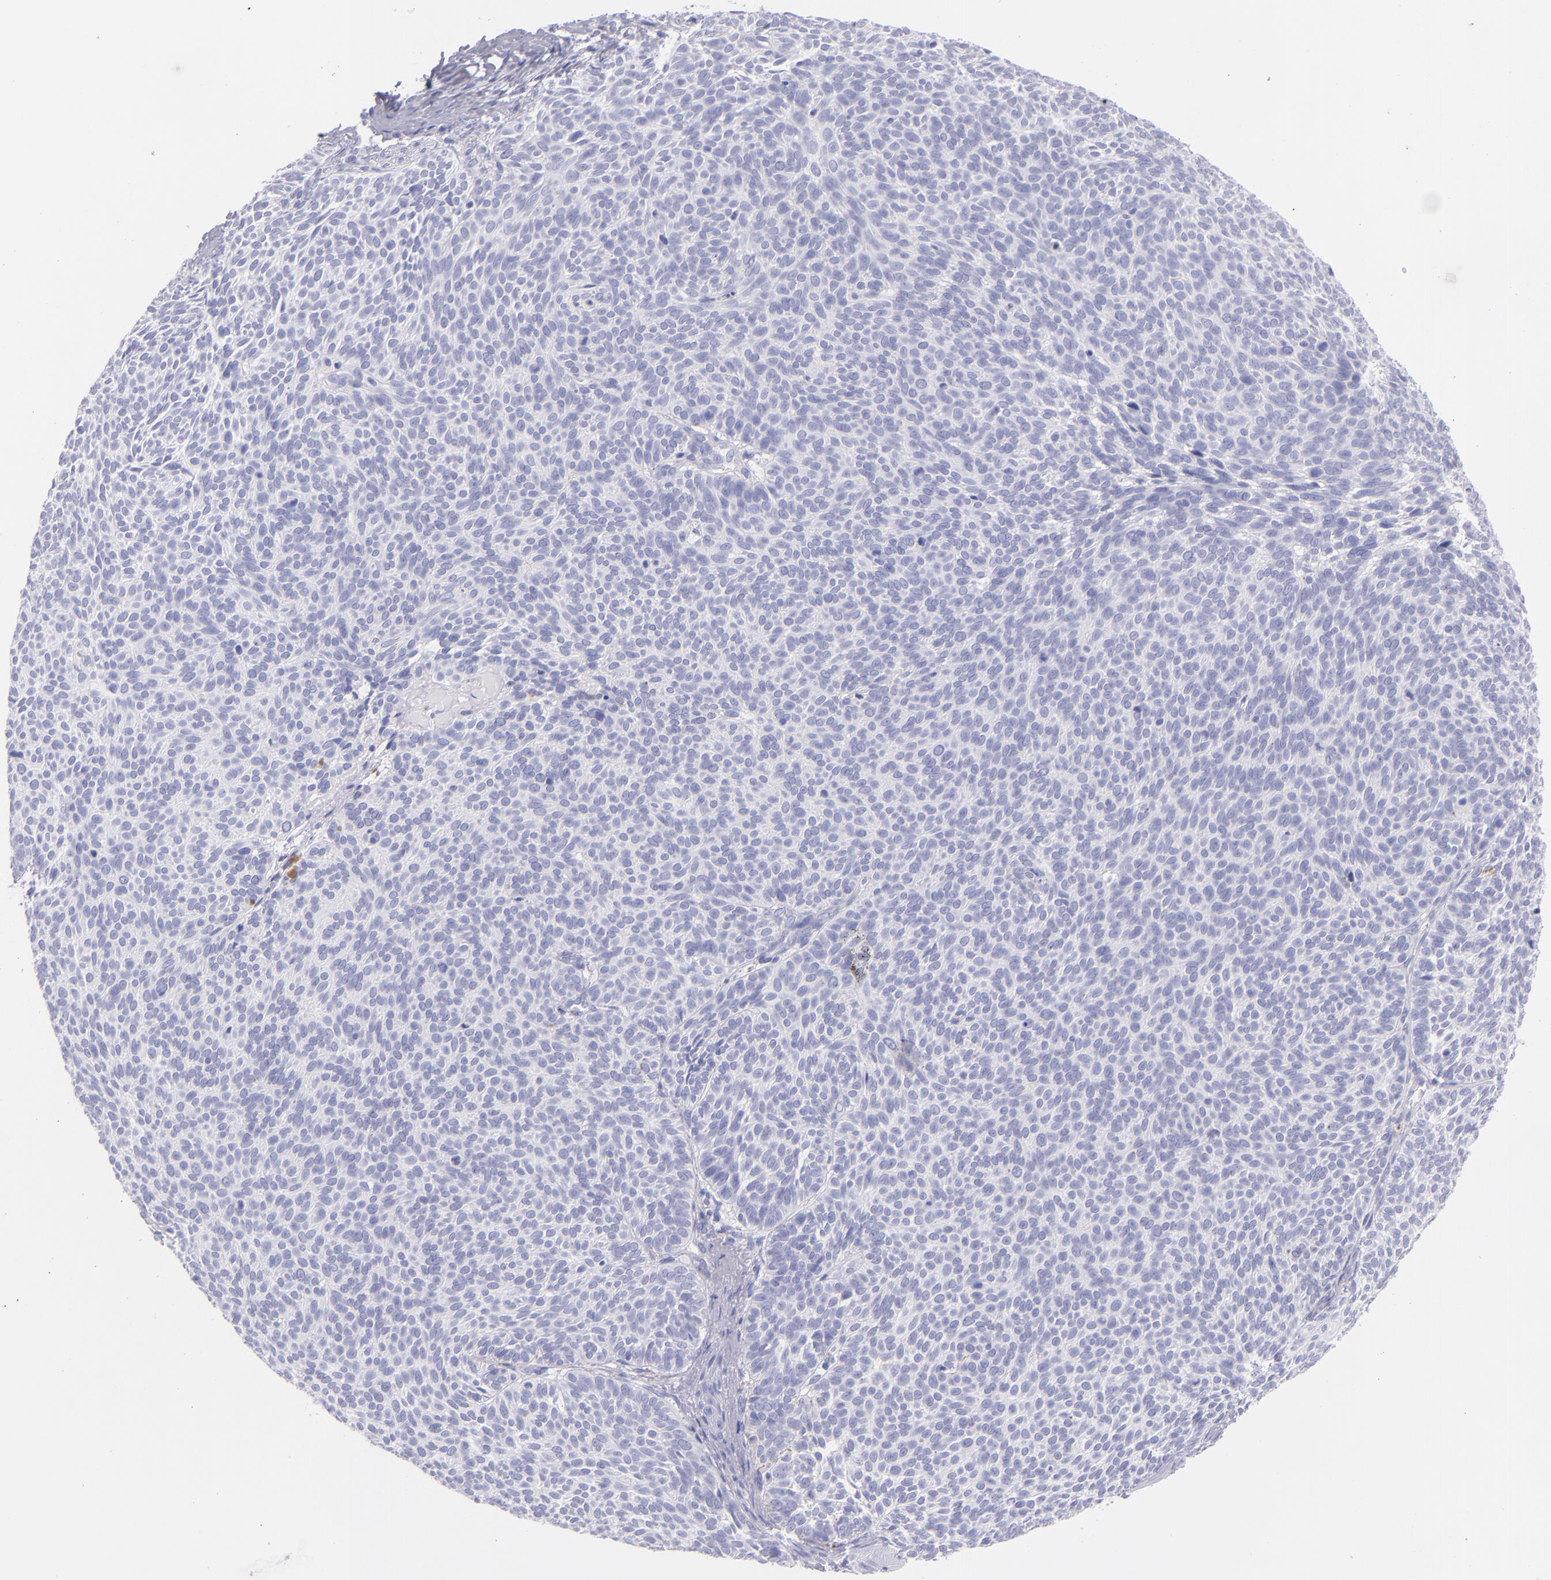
{"staining": {"intensity": "negative", "quantity": "none", "location": "none"}, "tissue": "skin cancer", "cell_type": "Tumor cells", "image_type": "cancer", "snomed": [{"axis": "morphology", "description": "Basal cell carcinoma"}, {"axis": "topography", "description": "Skin"}], "caption": "This image is of basal cell carcinoma (skin) stained with immunohistochemistry (IHC) to label a protein in brown with the nuclei are counter-stained blue. There is no positivity in tumor cells. (DAB immunohistochemistry (IHC), high magnification).", "gene": "SFTPB", "patient": {"sex": "male", "age": 63}}